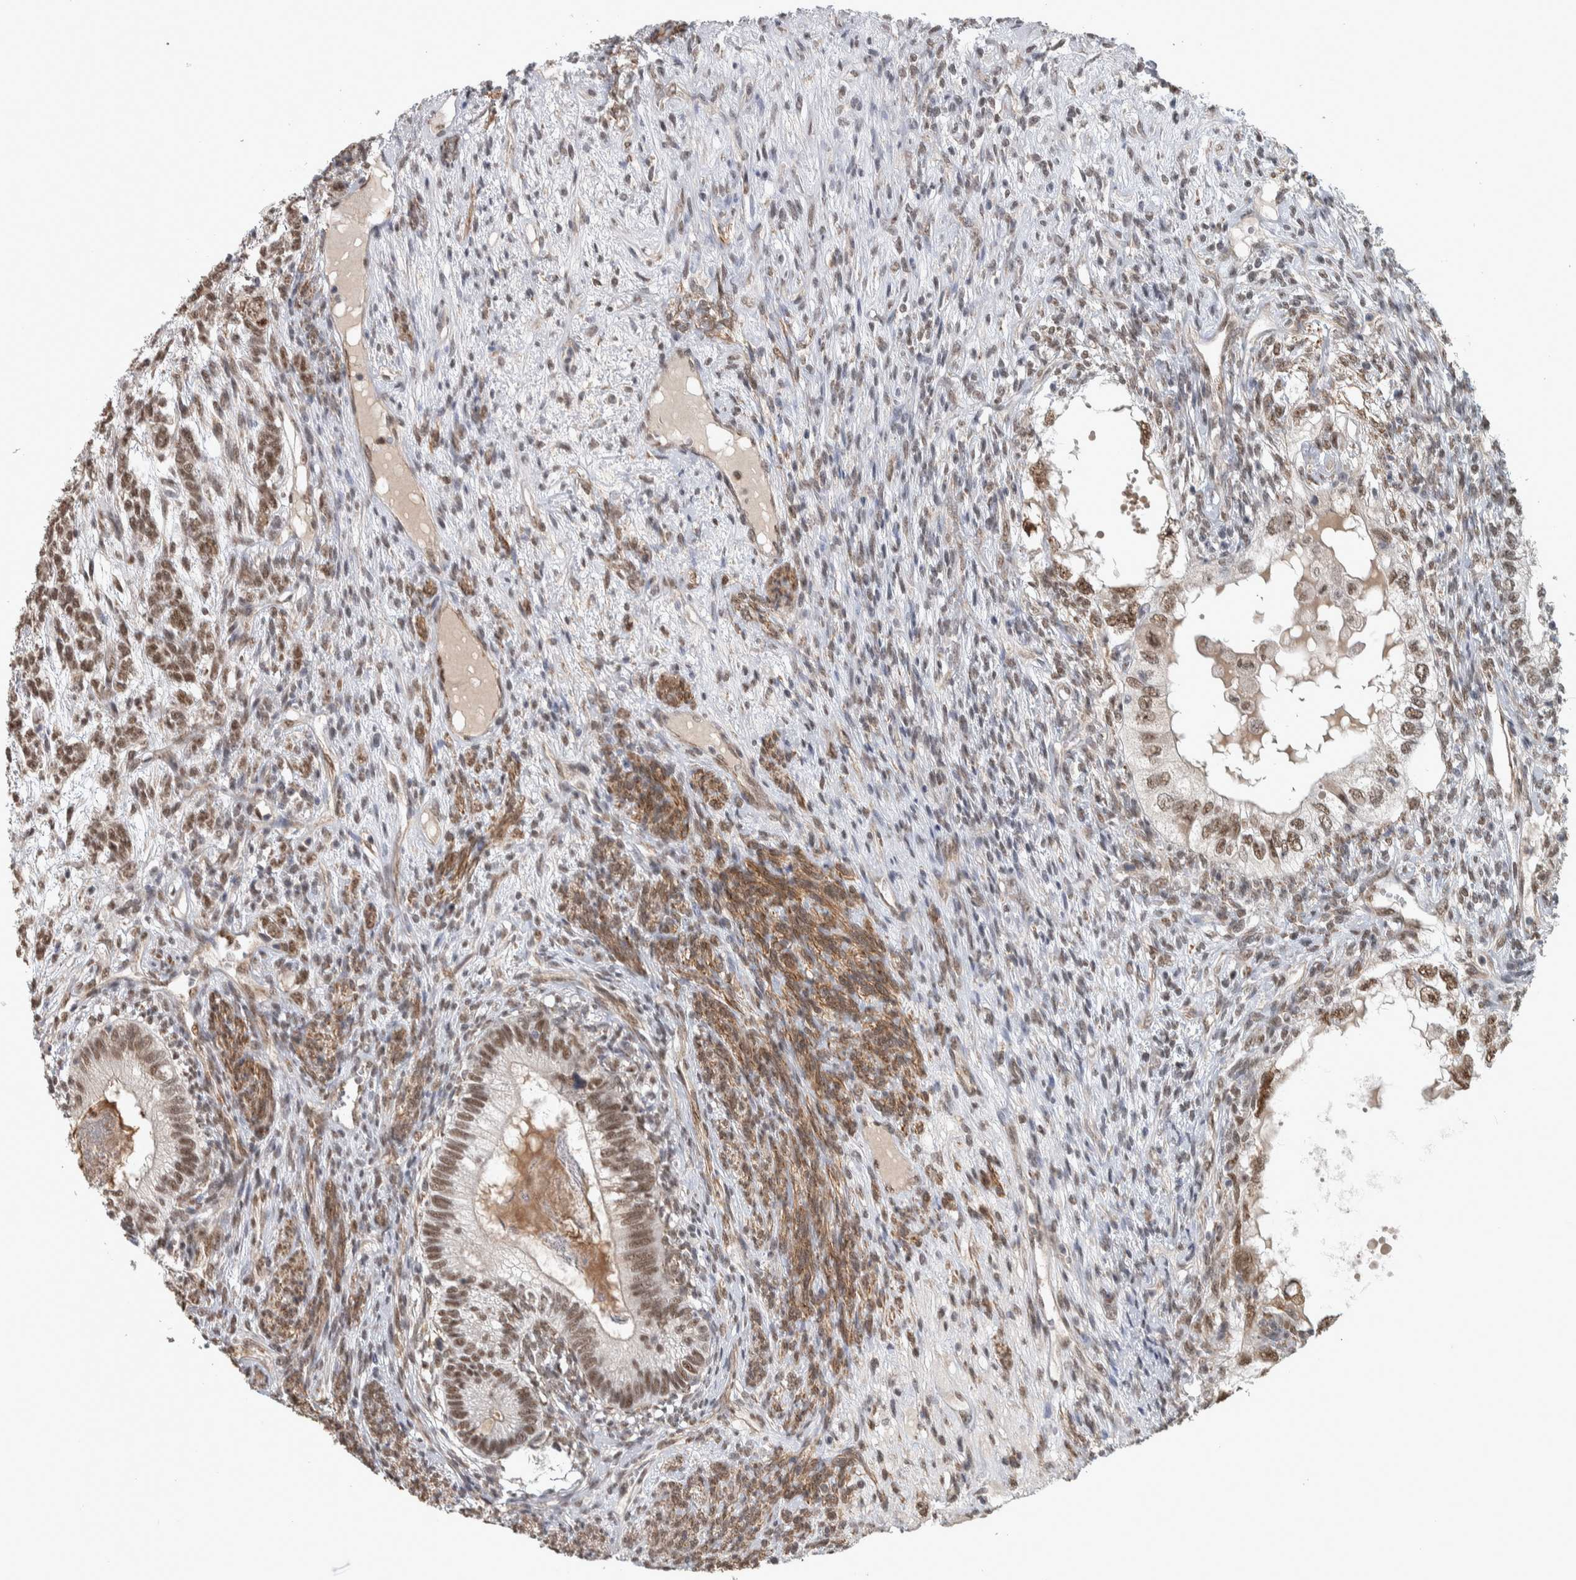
{"staining": {"intensity": "moderate", "quantity": ">75%", "location": "nuclear"}, "tissue": "testis cancer", "cell_type": "Tumor cells", "image_type": "cancer", "snomed": [{"axis": "morphology", "description": "Seminoma, NOS"}, {"axis": "topography", "description": "Testis"}], "caption": "Testis cancer (seminoma) stained for a protein reveals moderate nuclear positivity in tumor cells.", "gene": "DDX42", "patient": {"sex": "male", "age": 28}}